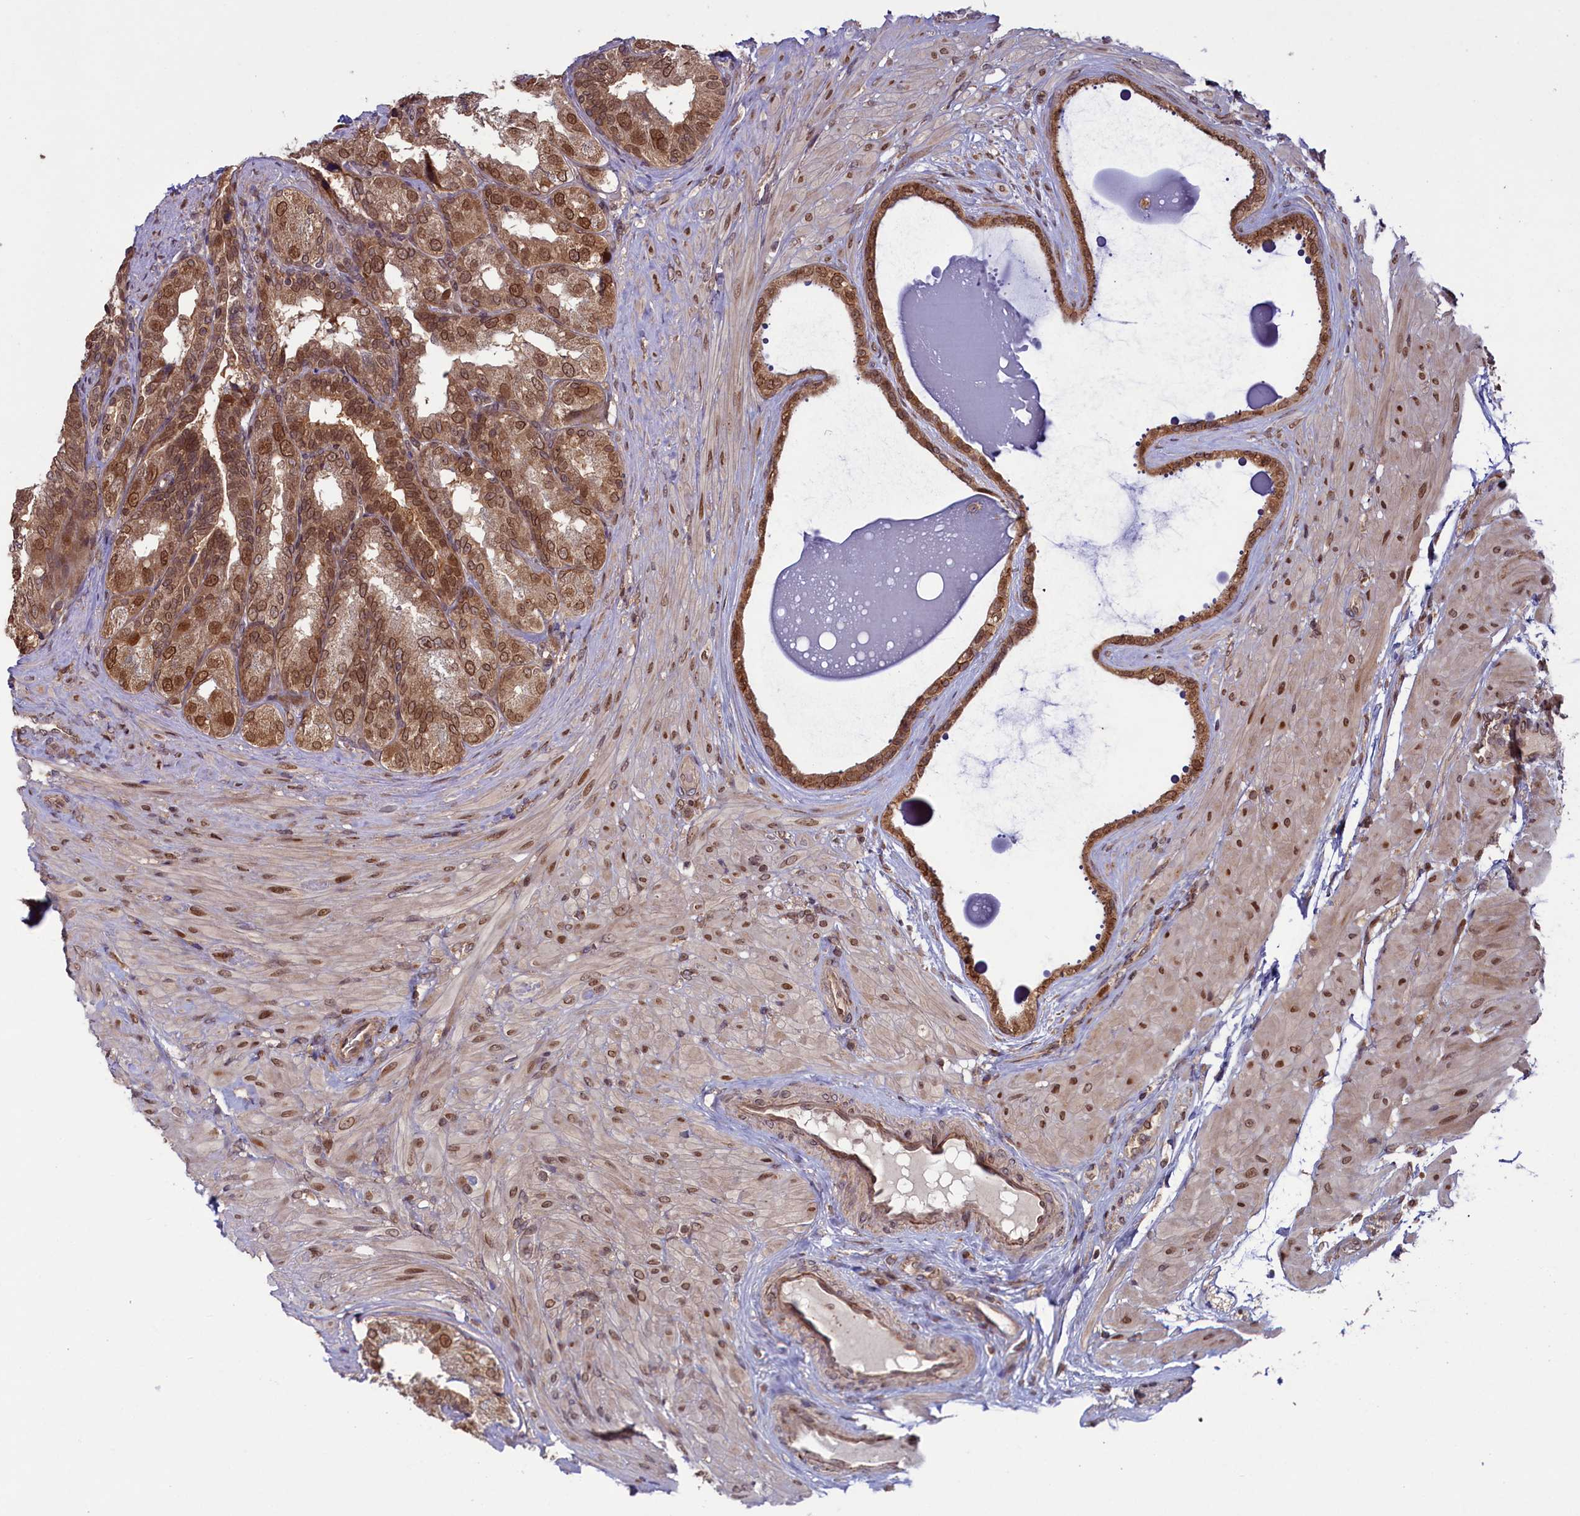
{"staining": {"intensity": "moderate", "quantity": ">75%", "location": "nuclear"}, "tissue": "seminal vesicle", "cell_type": "Glandular cells", "image_type": "normal", "snomed": [{"axis": "morphology", "description": "Normal tissue, NOS"}, {"axis": "topography", "description": "Seminal veicle"}, {"axis": "topography", "description": "Peripheral nerve tissue"}], "caption": "Immunohistochemistry micrograph of normal seminal vesicle: seminal vesicle stained using immunohistochemistry displays medium levels of moderate protein expression localized specifically in the nuclear of glandular cells, appearing as a nuclear brown color.", "gene": "NAE1", "patient": {"sex": "male", "age": 63}}